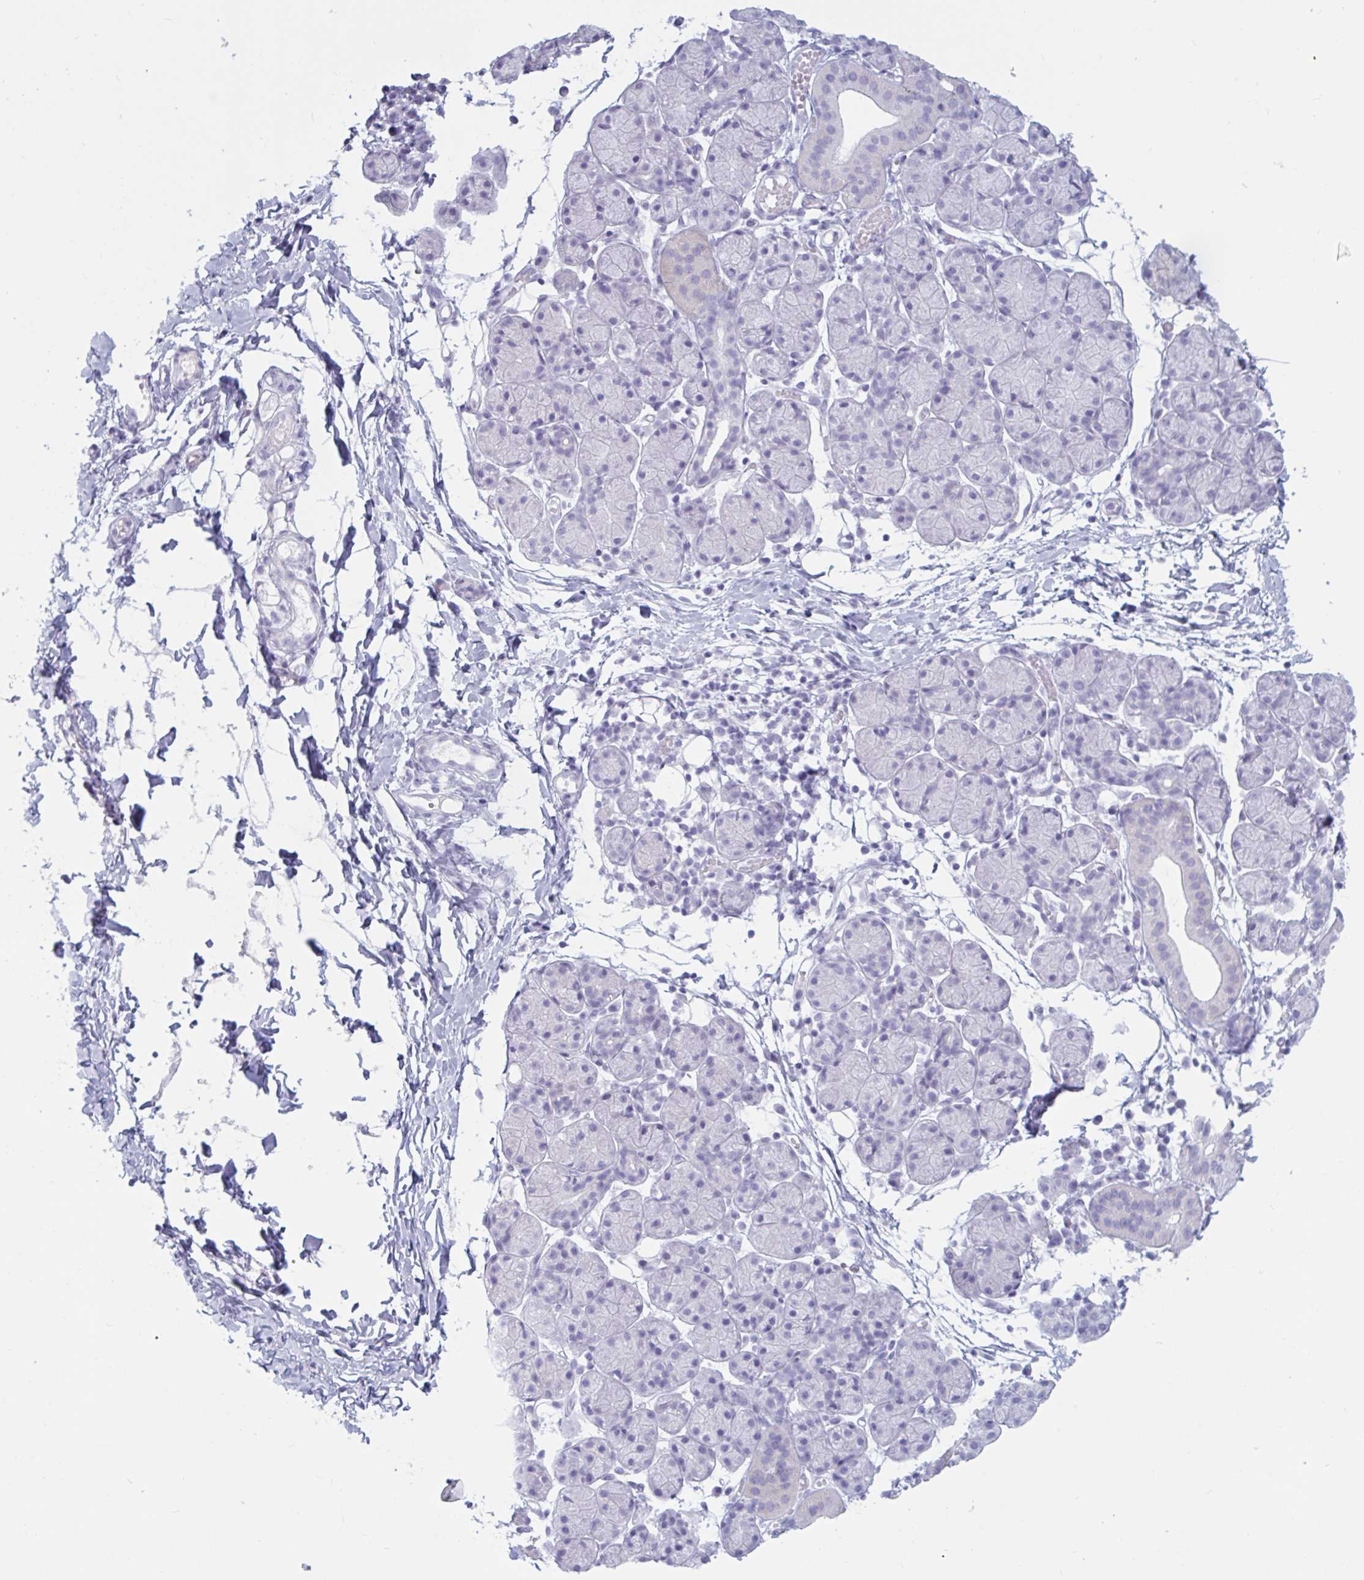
{"staining": {"intensity": "negative", "quantity": "none", "location": "none"}, "tissue": "salivary gland", "cell_type": "Glandular cells", "image_type": "normal", "snomed": [{"axis": "morphology", "description": "Normal tissue, NOS"}, {"axis": "morphology", "description": "Inflammation, NOS"}, {"axis": "topography", "description": "Lymph node"}, {"axis": "topography", "description": "Salivary gland"}], "caption": "The immunohistochemistry histopathology image has no significant positivity in glandular cells of salivary gland. Brightfield microscopy of IHC stained with DAB (brown) and hematoxylin (blue), captured at high magnification.", "gene": "BBS10", "patient": {"sex": "male", "age": 3}}